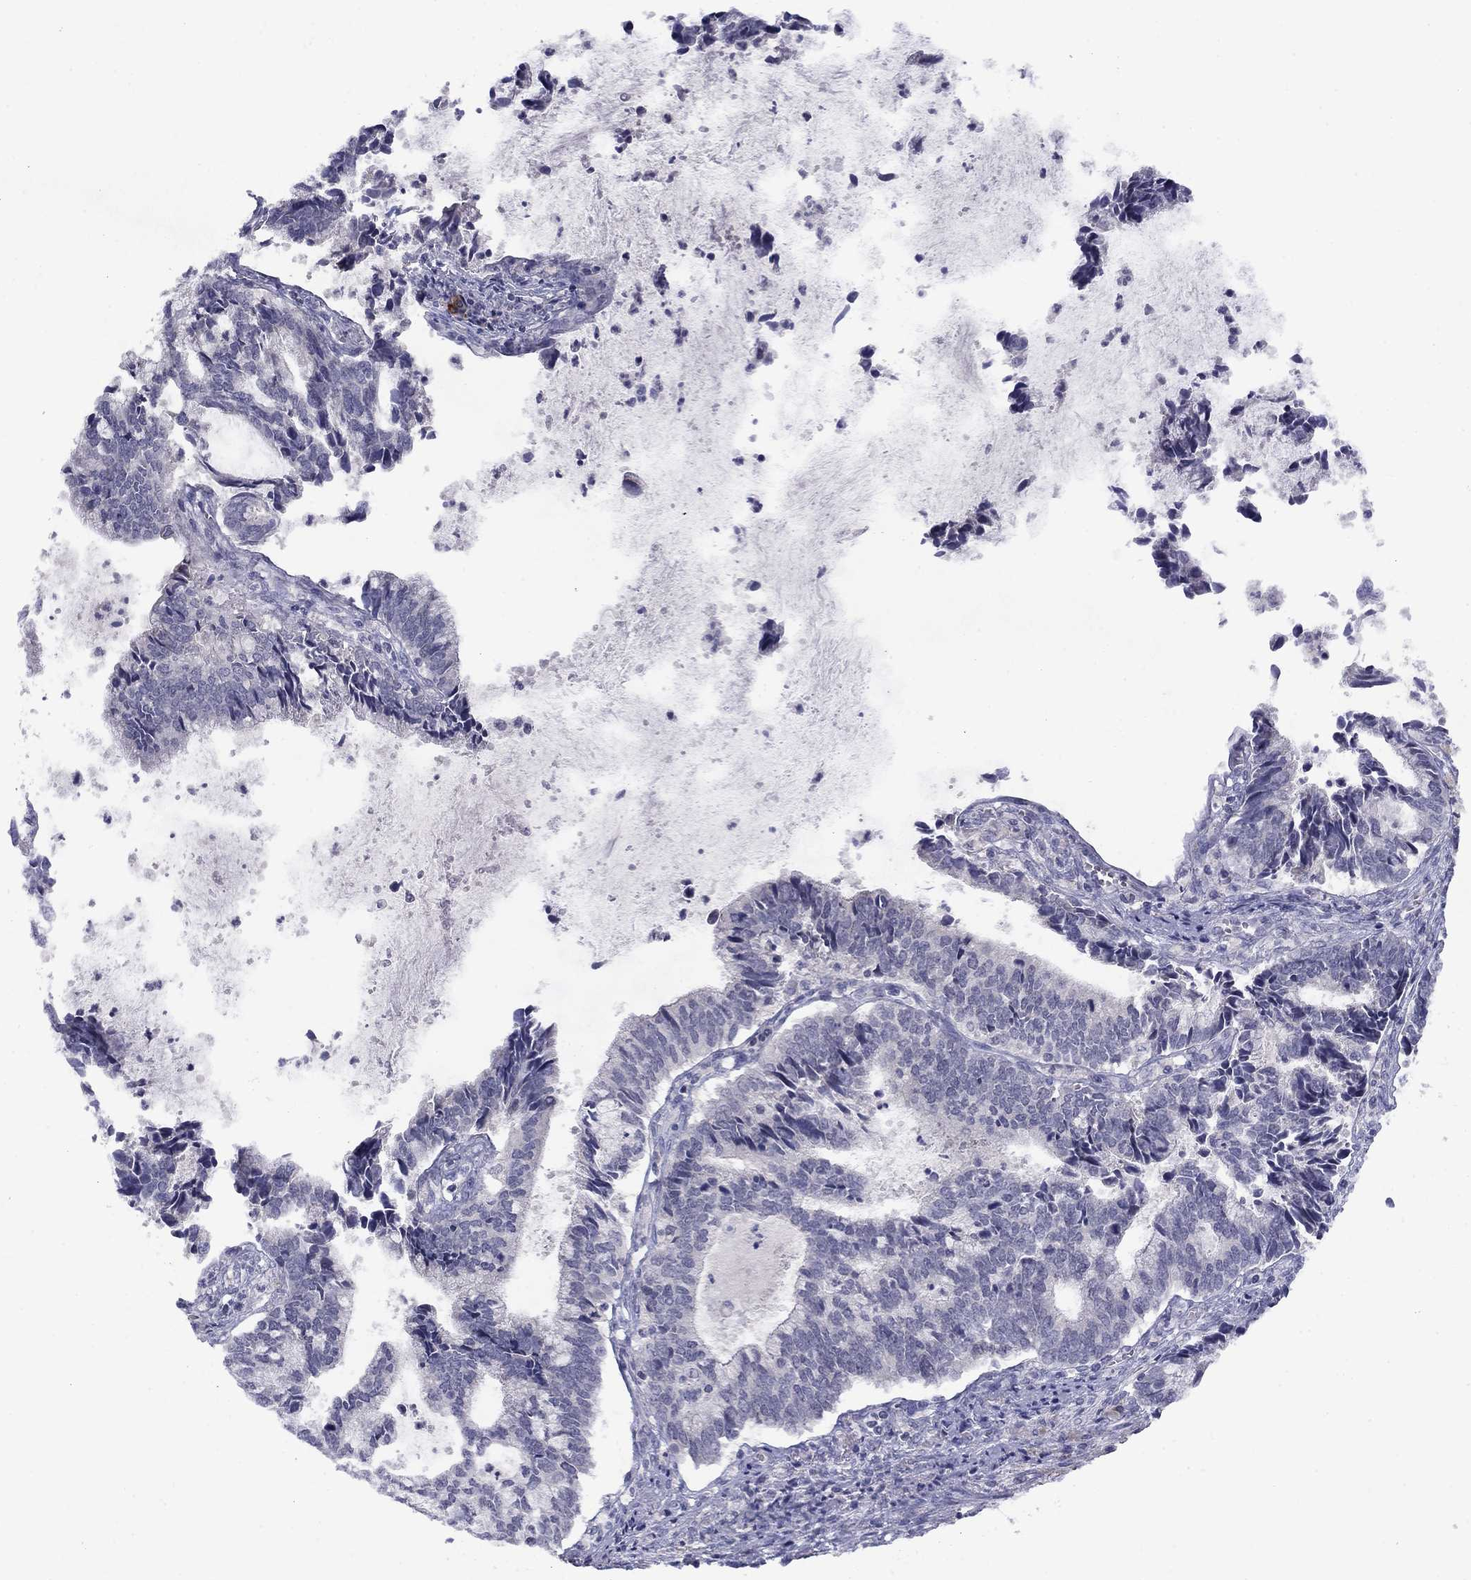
{"staining": {"intensity": "negative", "quantity": "none", "location": "none"}, "tissue": "cervical cancer", "cell_type": "Tumor cells", "image_type": "cancer", "snomed": [{"axis": "morphology", "description": "Adenocarcinoma, NOS"}, {"axis": "topography", "description": "Cervix"}], "caption": "A high-resolution micrograph shows immunohistochemistry (IHC) staining of cervical adenocarcinoma, which reveals no significant expression in tumor cells. Brightfield microscopy of IHC stained with DAB (brown) and hematoxylin (blue), captured at high magnification.", "gene": "CACNA1A", "patient": {"sex": "female", "age": 42}}